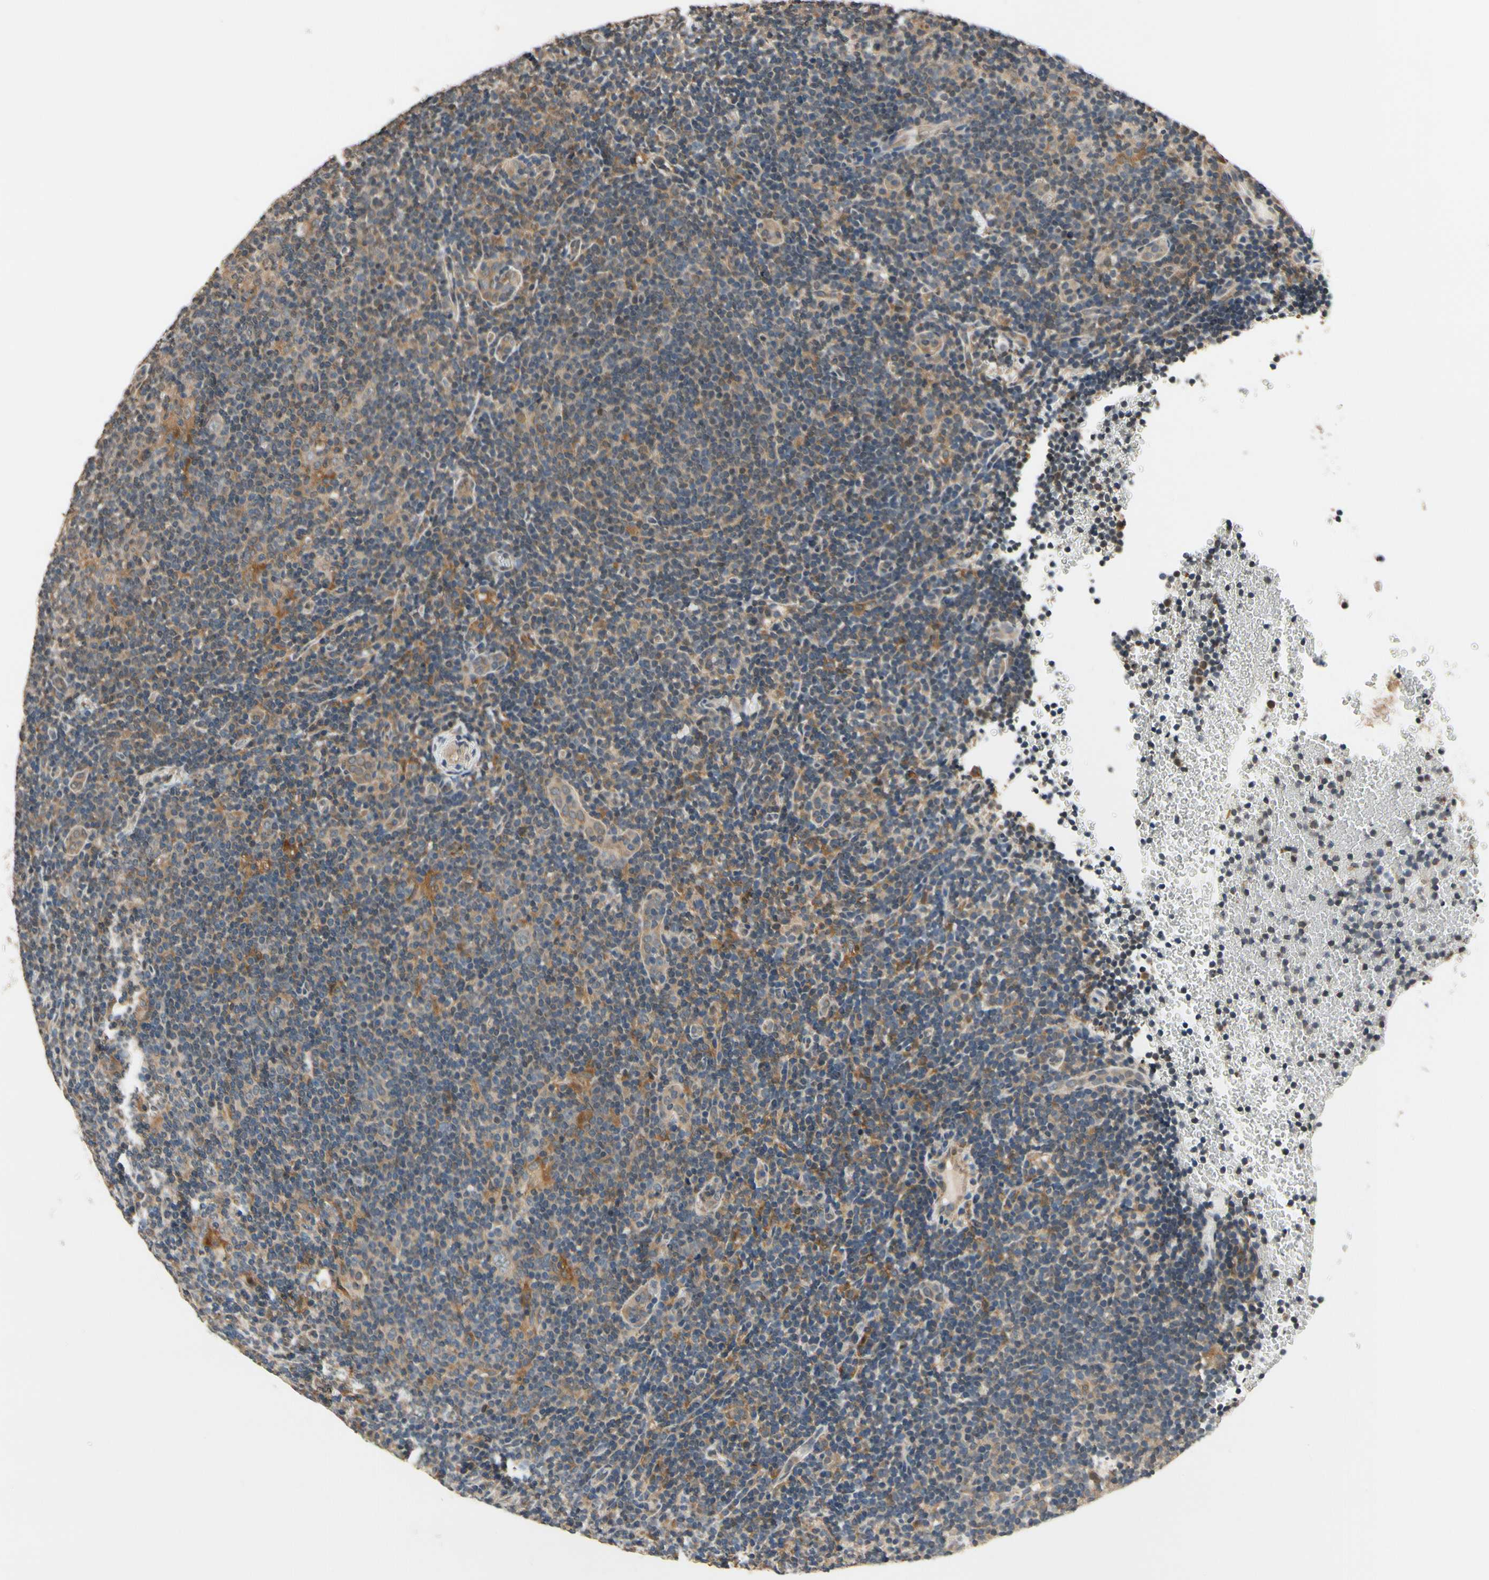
{"staining": {"intensity": "negative", "quantity": "none", "location": "none"}, "tissue": "lymphoma", "cell_type": "Tumor cells", "image_type": "cancer", "snomed": [{"axis": "morphology", "description": "Hodgkin's disease, NOS"}, {"axis": "topography", "description": "Lymph node"}], "caption": "This is an immunohistochemistry (IHC) photomicrograph of human lymphoma. There is no staining in tumor cells.", "gene": "GCLC", "patient": {"sex": "female", "age": 57}}